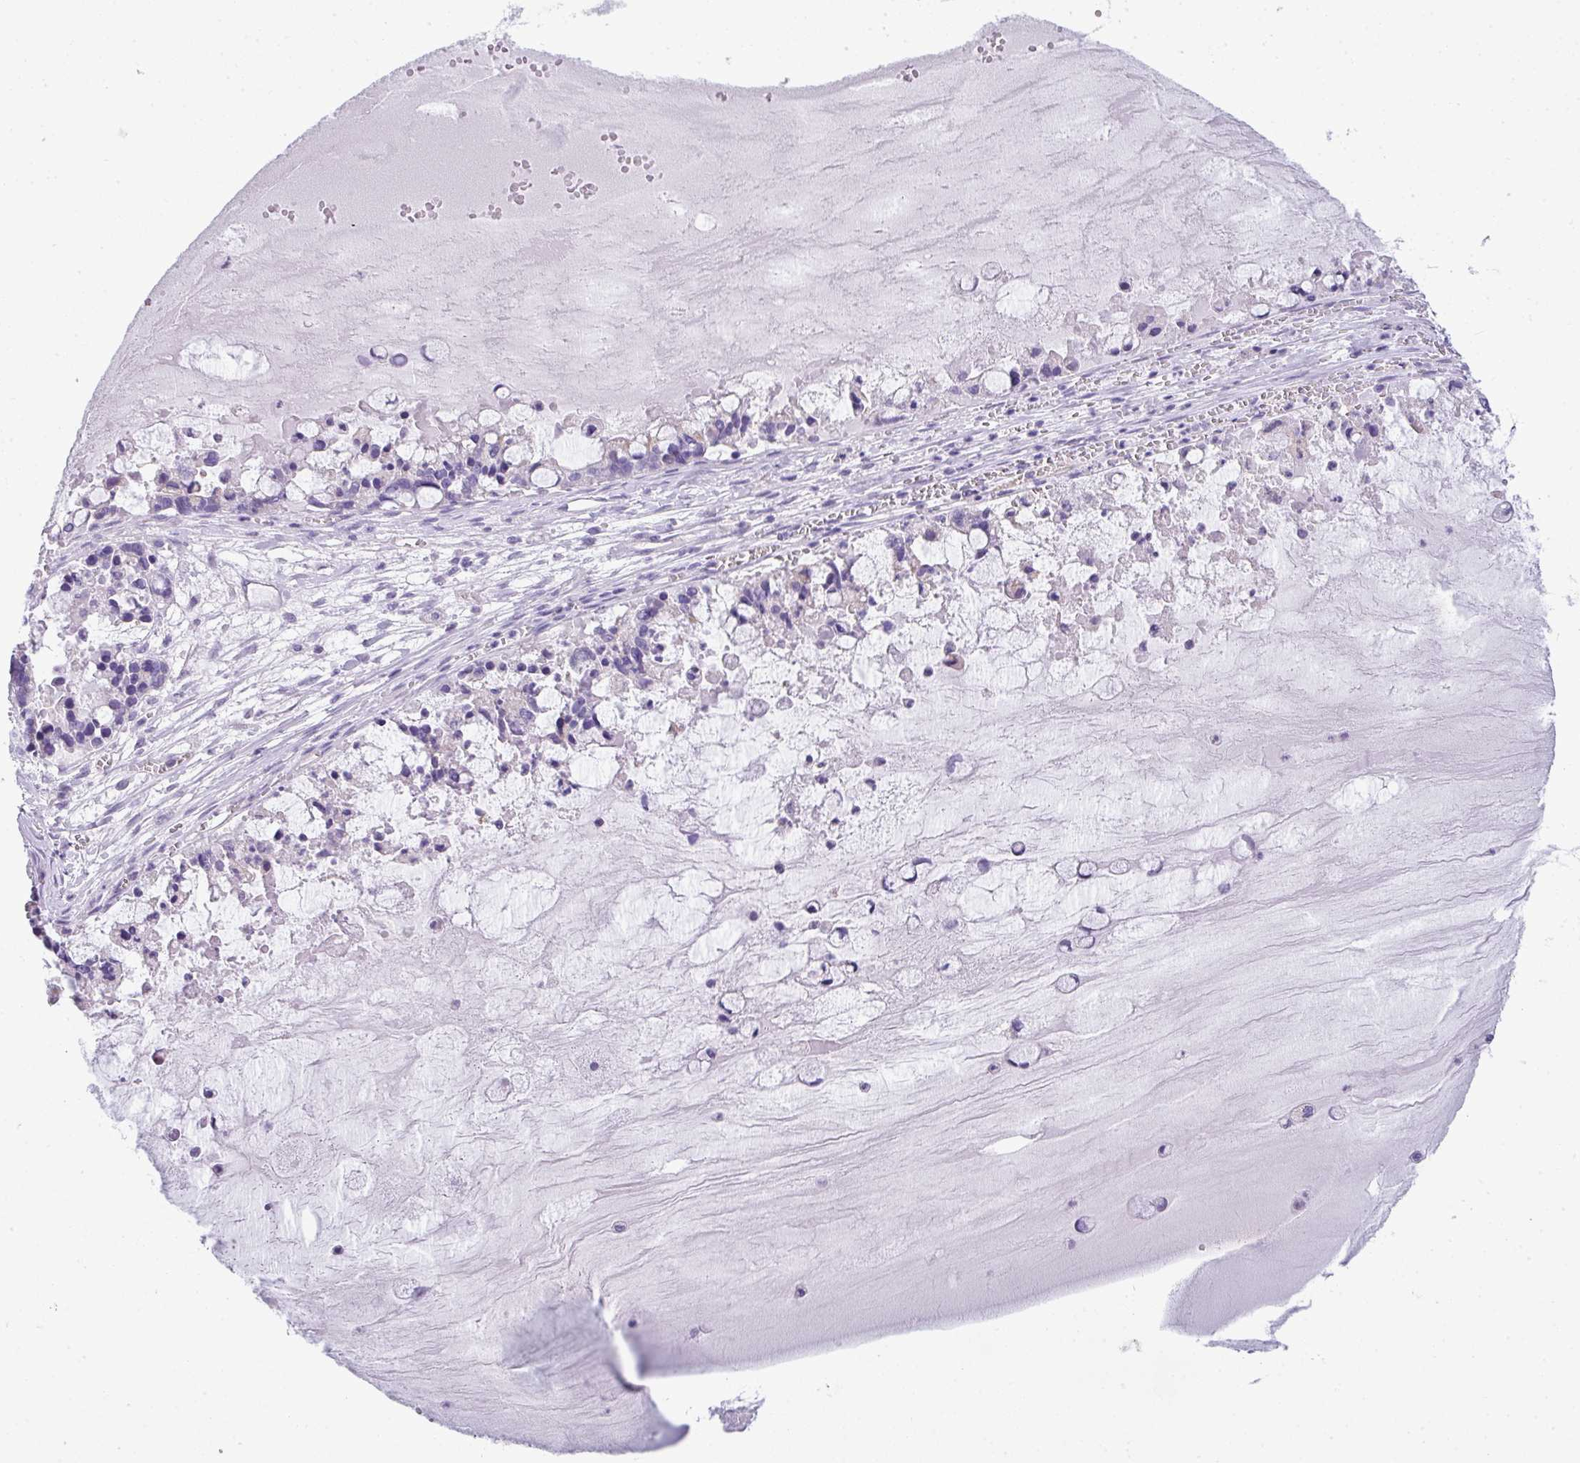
{"staining": {"intensity": "negative", "quantity": "none", "location": "none"}, "tissue": "ovarian cancer", "cell_type": "Tumor cells", "image_type": "cancer", "snomed": [{"axis": "morphology", "description": "Cystadenocarcinoma, mucinous, NOS"}, {"axis": "topography", "description": "Ovary"}], "caption": "Immunohistochemistry image of neoplastic tissue: ovarian mucinous cystadenocarcinoma stained with DAB (3,3'-diaminobenzidine) displays no significant protein staining in tumor cells. (DAB immunohistochemistry (IHC), high magnification).", "gene": "ABCC5", "patient": {"sex": "female", "age": 63}}